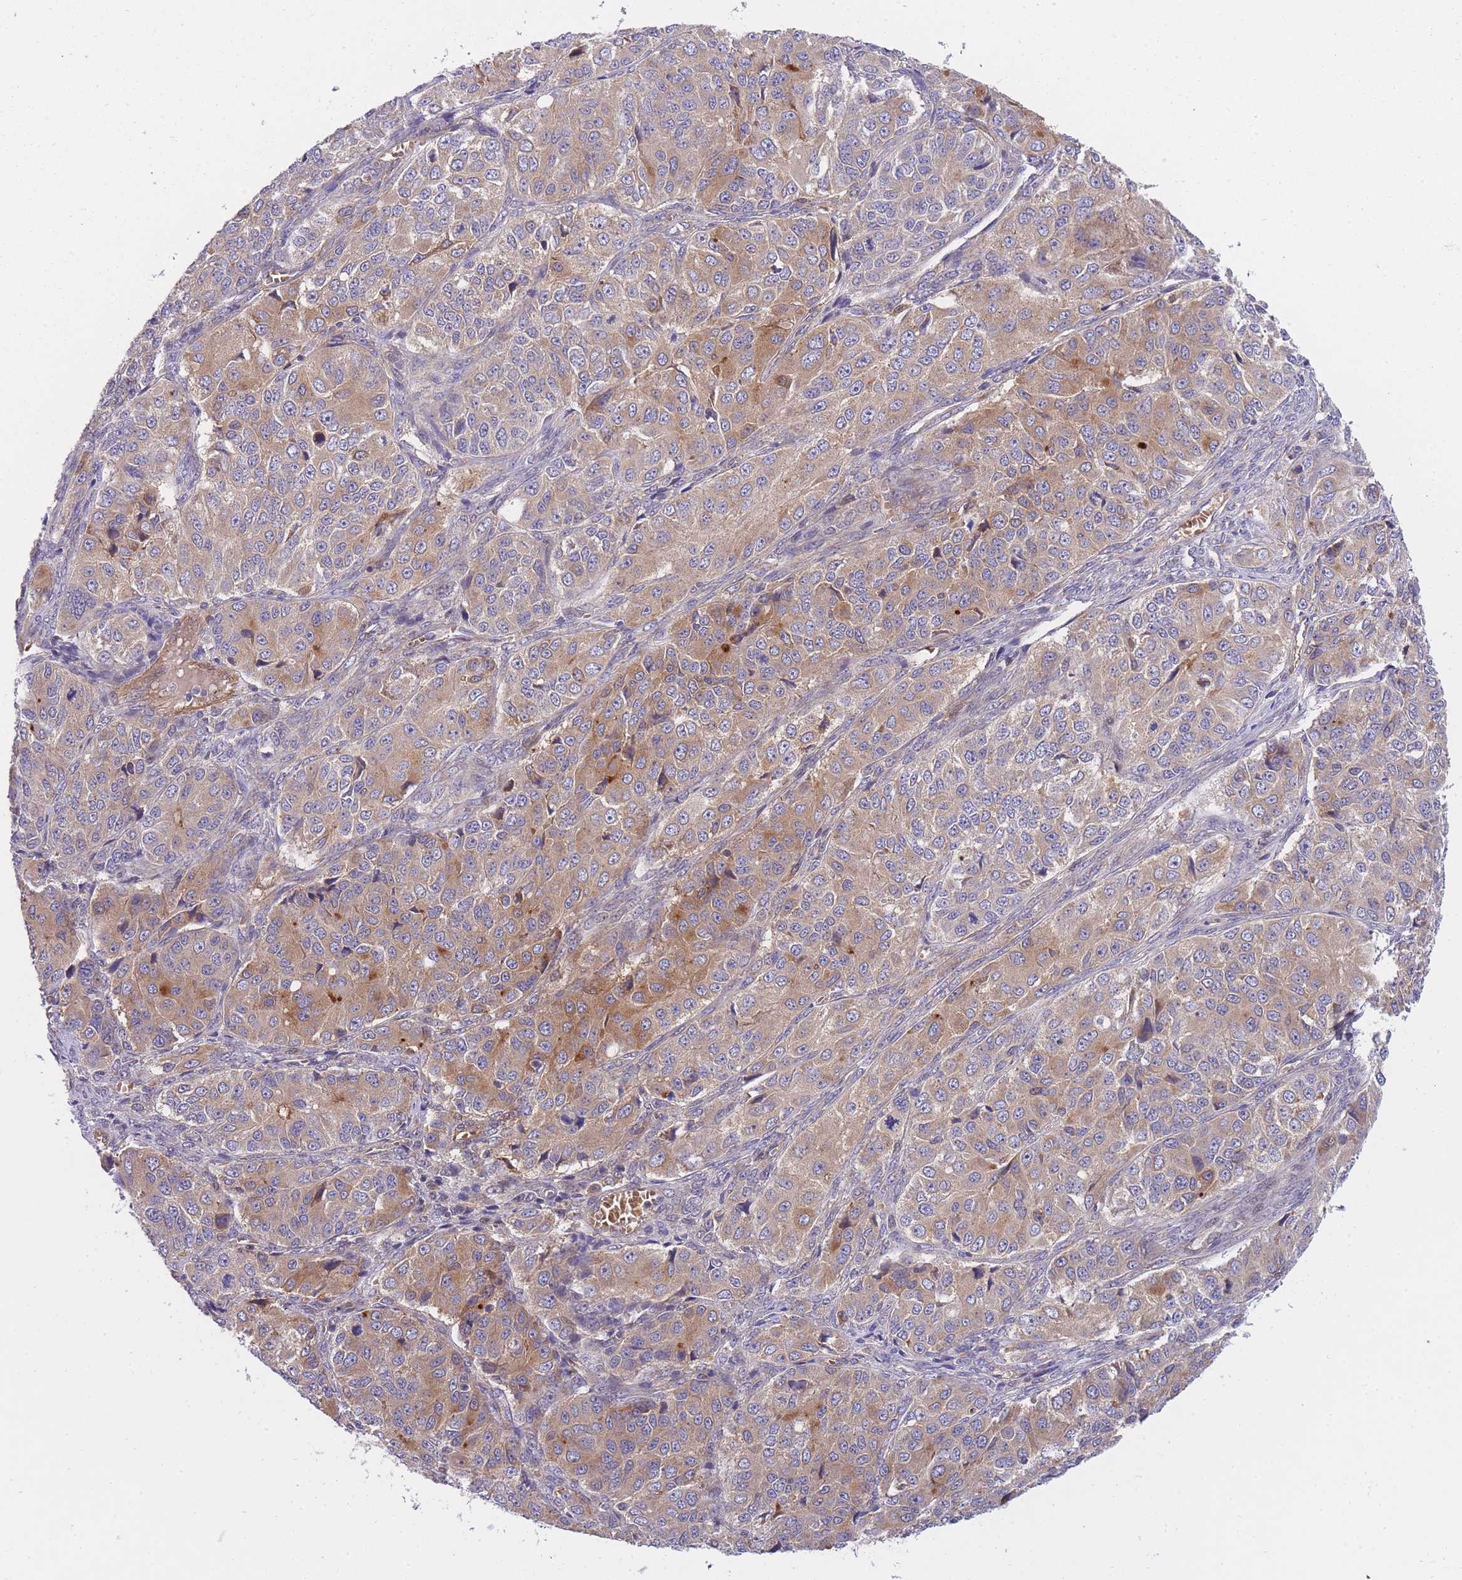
{"staining": {"intensity": "moderate", "quantity": "<25%", "location": "cytoplasmic/membranous"}, "tissue": "ovarian cancer", "cell_type": "Tumor cells", "image_type": "cancer", "snomed": [{"axis": "morphology", "description": "Carcinoma, endometroid"}, {"axis": "topography", "description": "Ovary"}], "caption": "Immunohistochemistry (IHC) histopathology image of neoplastic tissue: human ovarian cancer (endometroid carcinoma) stained using immunohistochemistry demonstrates low levels of moderate protein expression localized specifically in the cytoplasmic/membranous of tumor cells, appearing as a cytoplasmic/membranous brown color.", "gene": "CRYGN", "patient": {"sex": "female", "age": 51}}